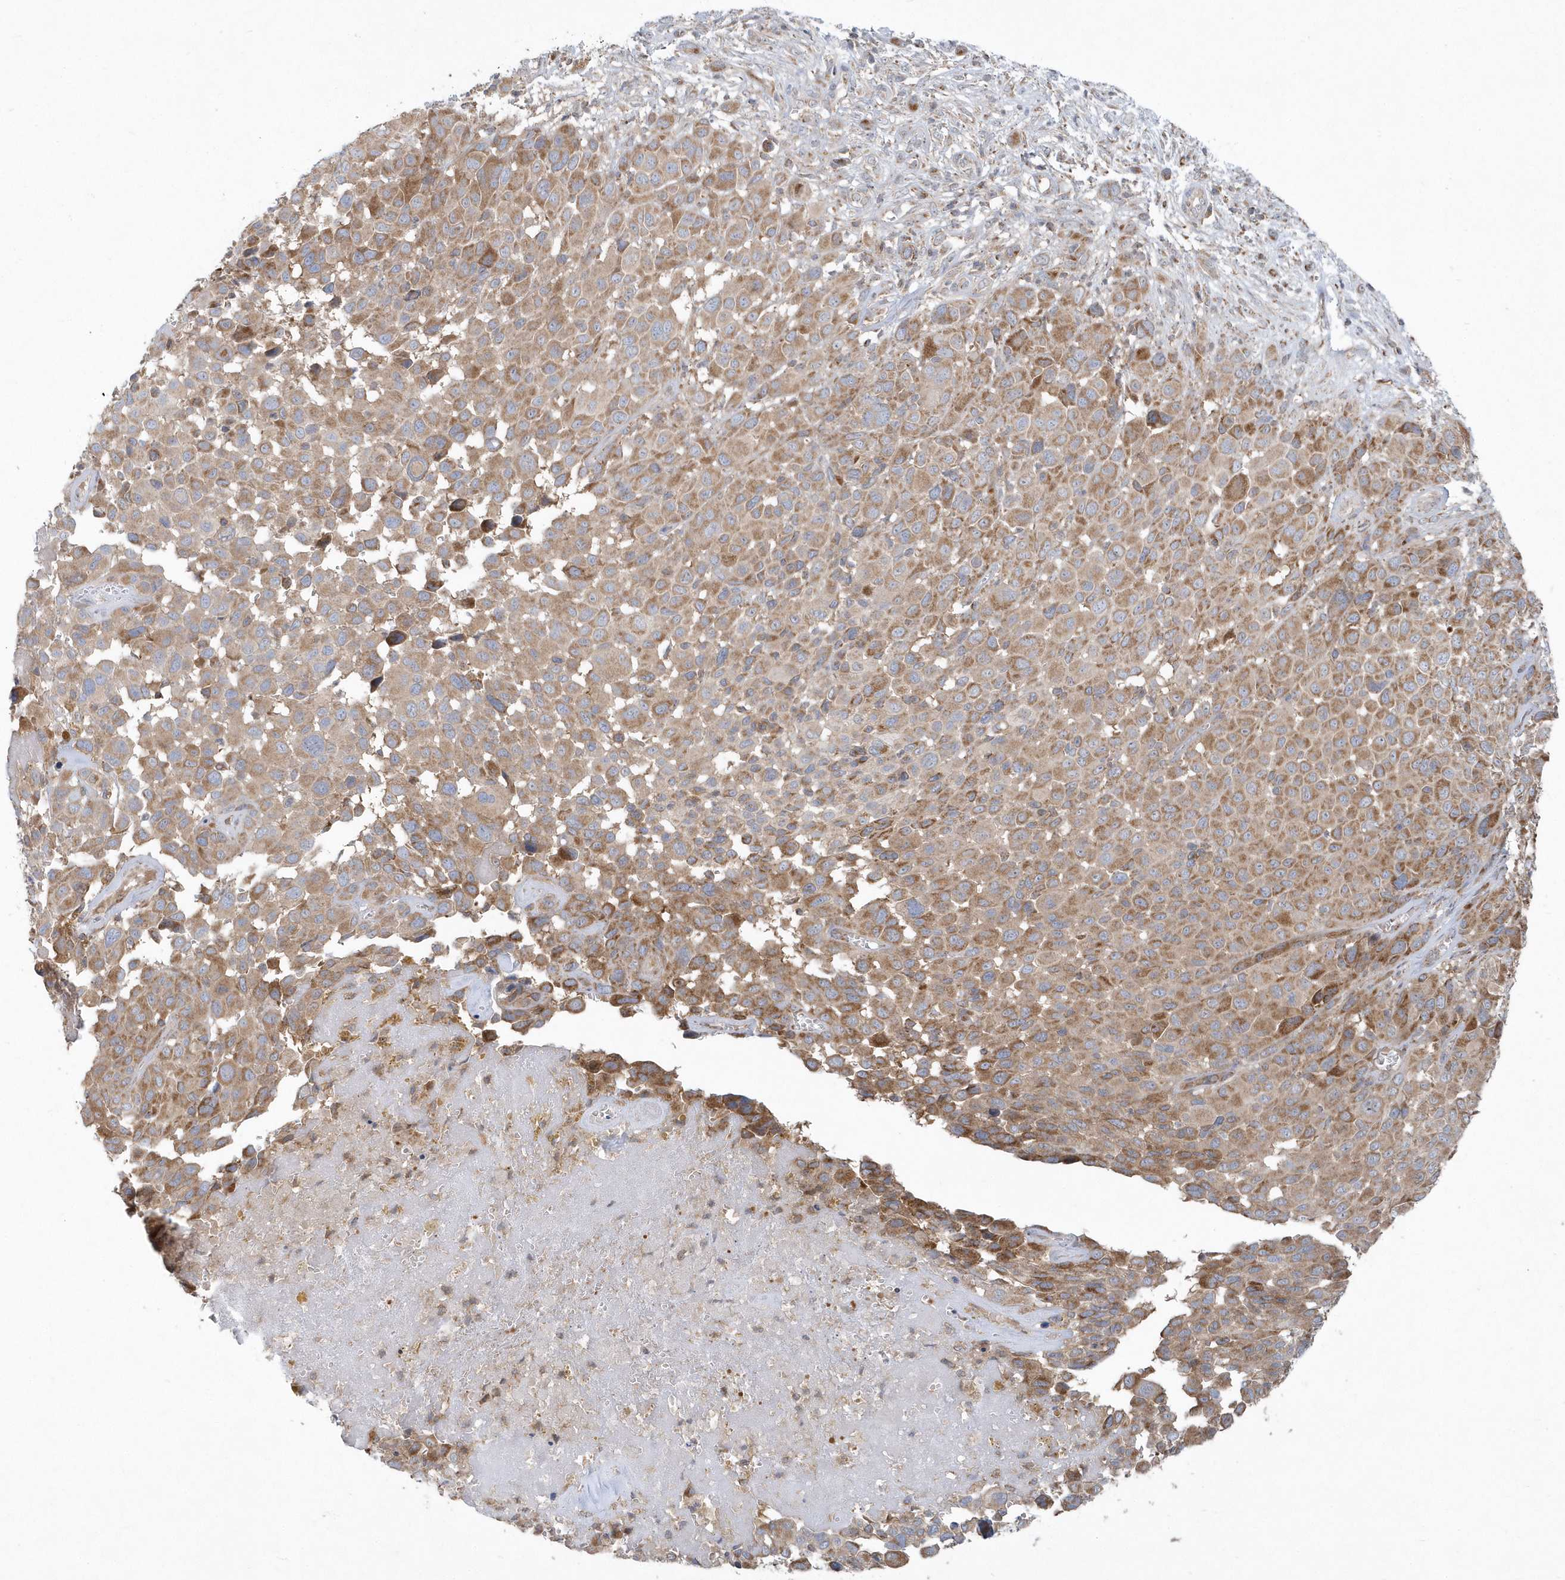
{"staining": {"intensity": "moderate", "quantity": ">75%", "location": "cytoplasmic/membranous"}, "tissue": "melanoma", "cell_type": "Tumor cells", "image_type": "cancer", "snomed": [{"axis": "morphology", "description": "Malignant melanoma, NOS"}, {"axis": "topography", "description": "Skin of trunk"}], "caption": "Melanoma was stained to show a protein in brown. There is medium levels of moderate cytoplasmic/membranous positivity in about >75% of tumor cells. (DAB IHC with brightfield microscopy, high magnification).", "gene": "PPP1R7", "patient": {"sex": "male", "age": 71}}